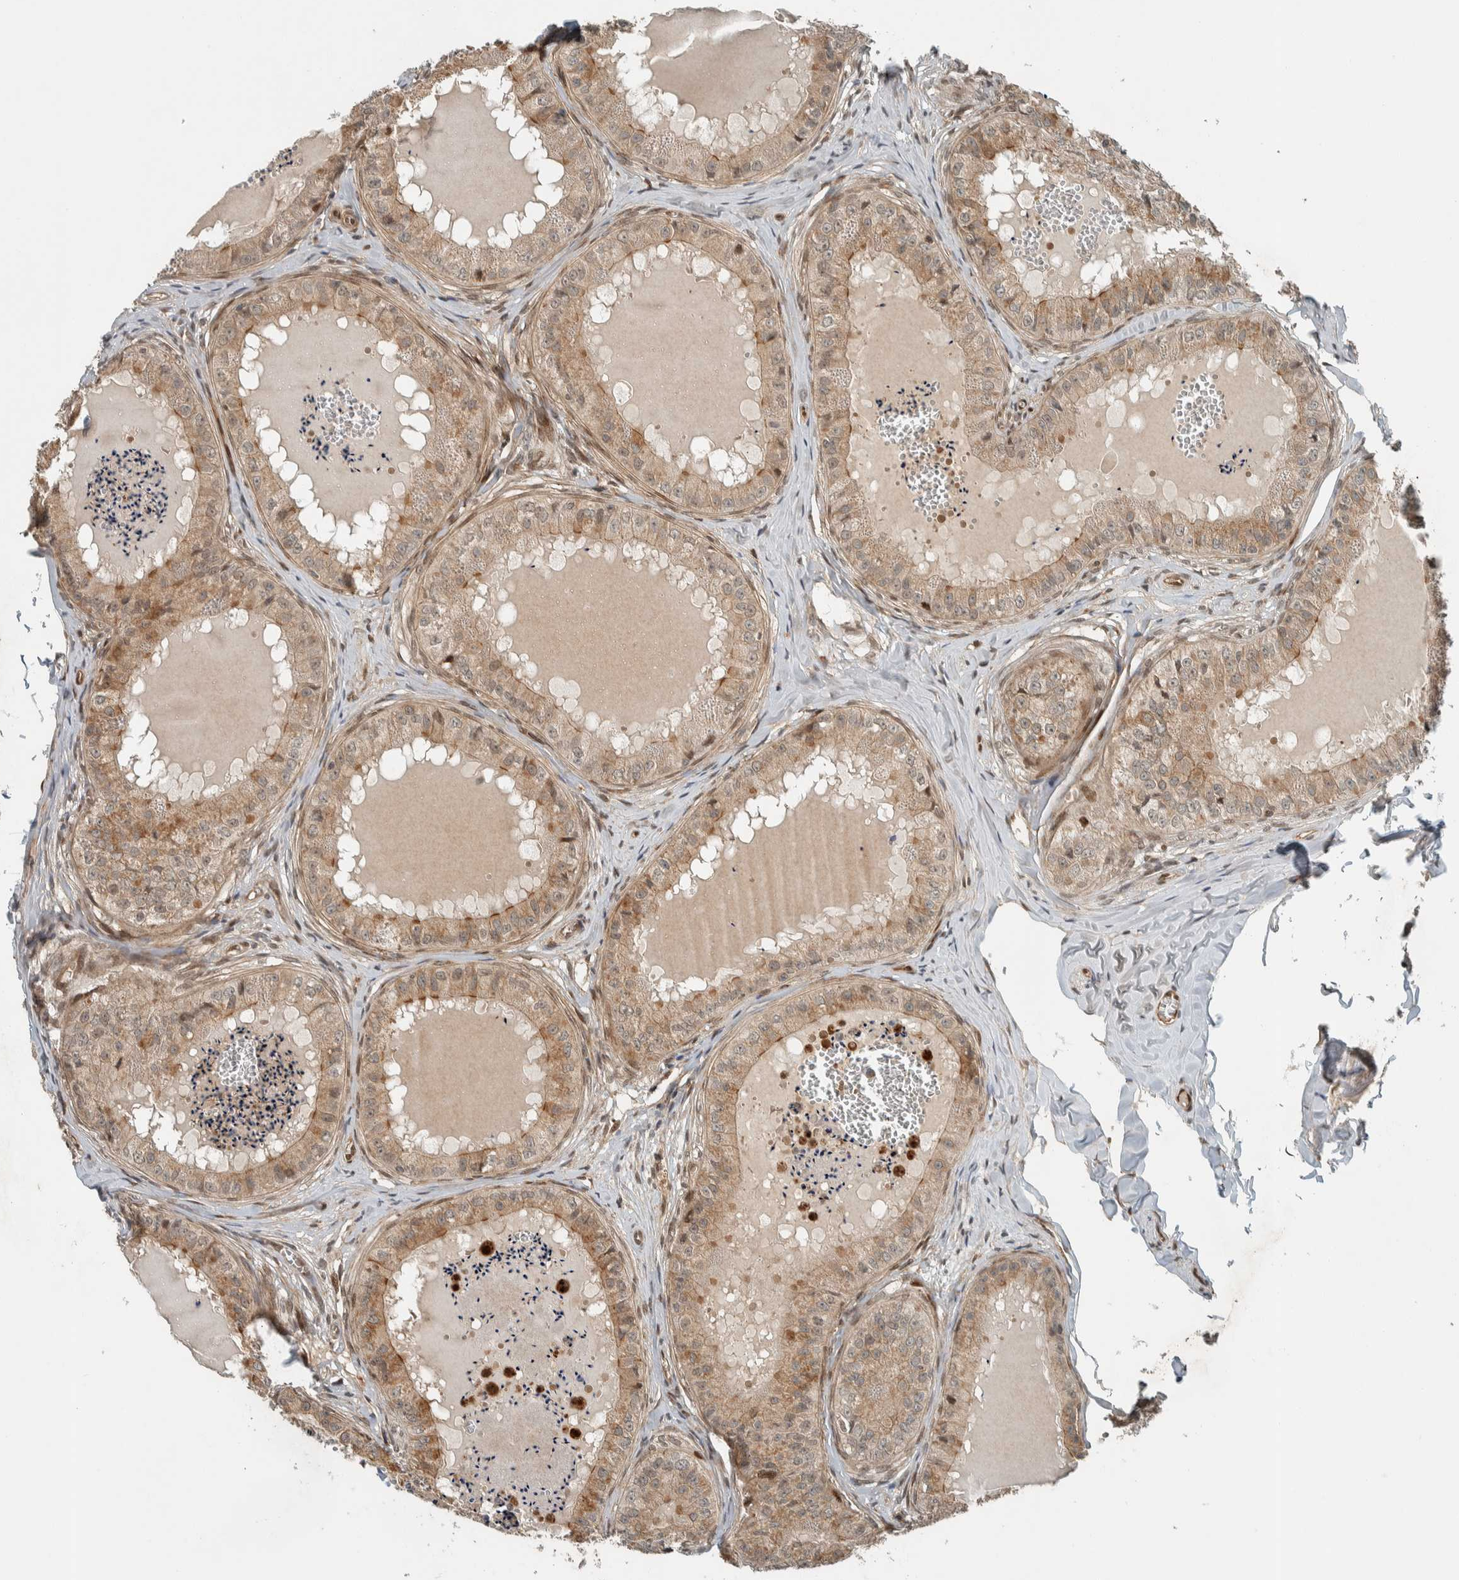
{"staining": {"intensity": "moderate", "quantity": ">75%", "location": "cytoplasmic/membranous"}, "tissue": "epididymis", "cell_type": "Glandular cells", "image_type": "normal", "snomed": [{"axis": "morphology", "description": "Normal tissue, NOS"}, {"axis": "topography", "description": "Epididymis"}], "caption": "Moderate cytoplasmic/membranous expression for a protein is appreciated in approximately >75% of glandular cells of unremarkable epididymis using immunohistochemistry (IHC).", "gene": "STXBP4", "patient": {"sex": "male", "age": 31}}